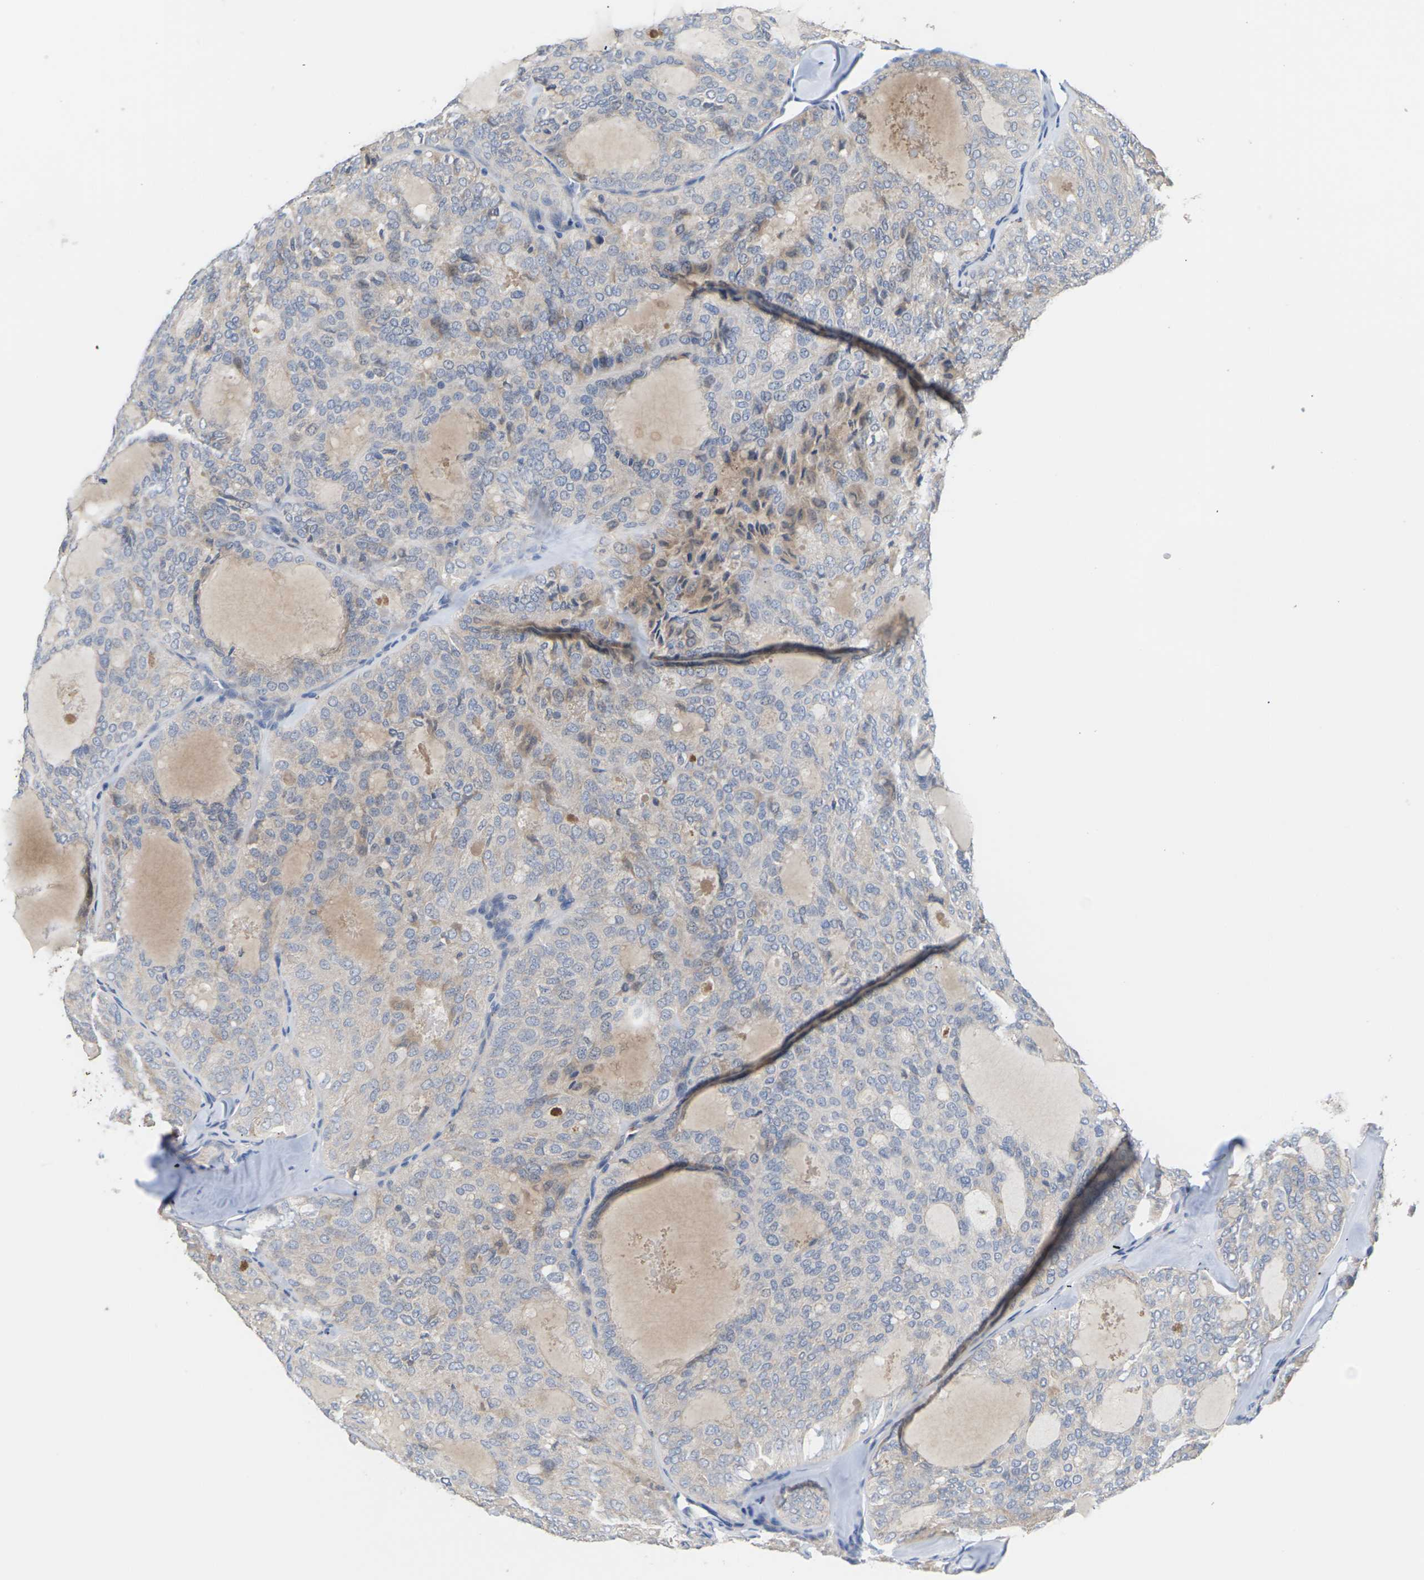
{"staining": {"intensity": "weak", "quantity": ">75%", "location": "cytoplasmic/membranous"}, "tissue": "thyroid cancer", "cell_type": "Tumor cells", "image_type": "cancer", "snomed": [{"axis": "morphology", "description": "Follicular adenoma carcinoma, NOS"}, {"axis": "topography", "description": "Thyroid gland"}], "caption": "Thyroid cancer stained with a protein marker exhibits weak staining in tumor cells.", "gene": "TMCO4", "patient": {"sex": "male", "age": 75}}